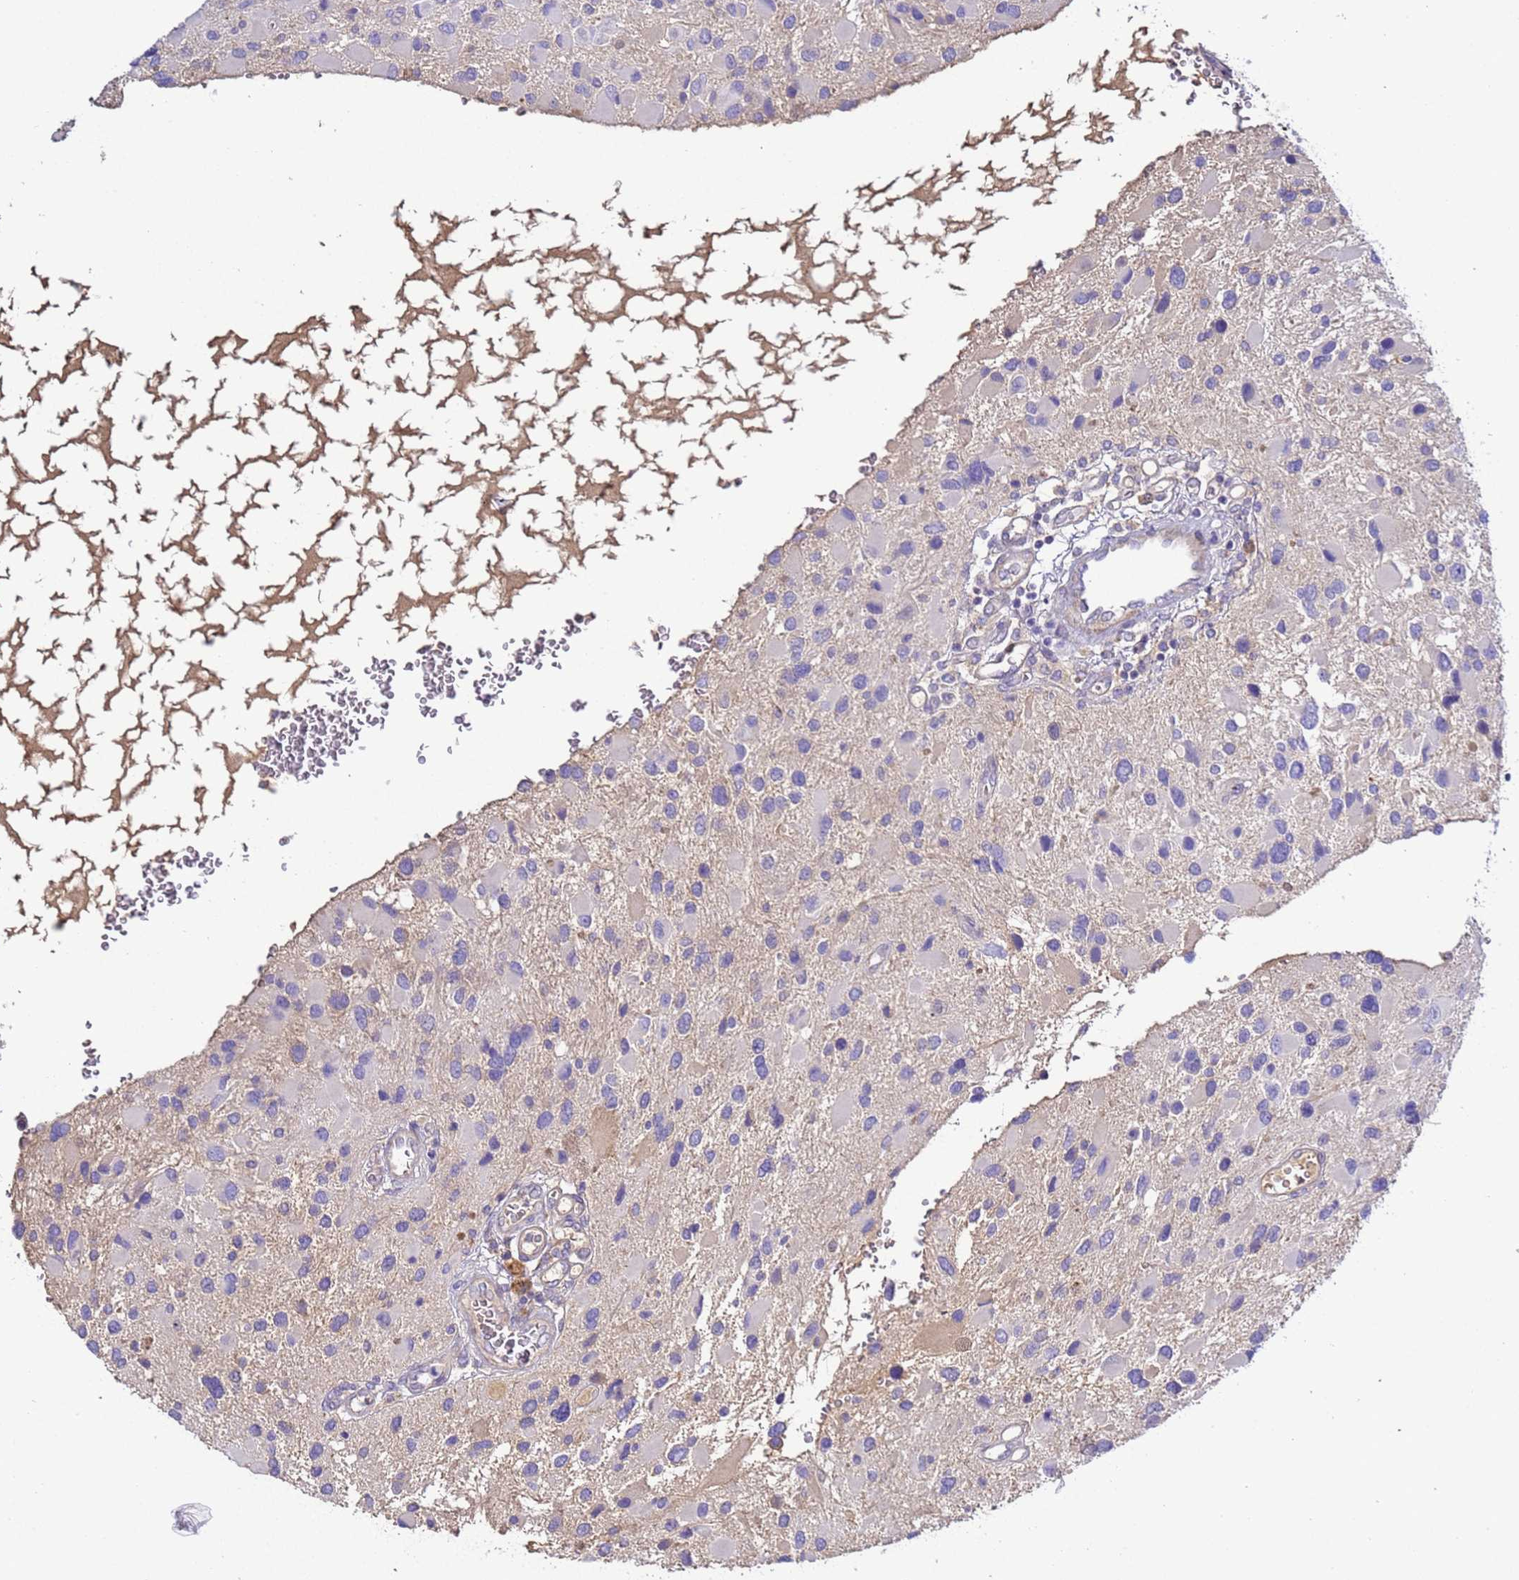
{"staining": {"intensity": "negative", "quantity": "none", "location": "none"}, "tissue": "glioma", "cell_type": "Tumor cells", "image_type": "cancer", "snomed": [{"axis": "morphology", "description": "Glioma, malignant, High grade"}, {"axis": "topography", "description": "Brain"}], "caption": "This micrograph is of glioma stained with immunohistochemistry (IHC) to label a protein in brown with the nuclei are counter-stained blue. There is no staining in tumor cells.", "gene": "TBCD", "patient": {"sex": "male", "age": 53}}